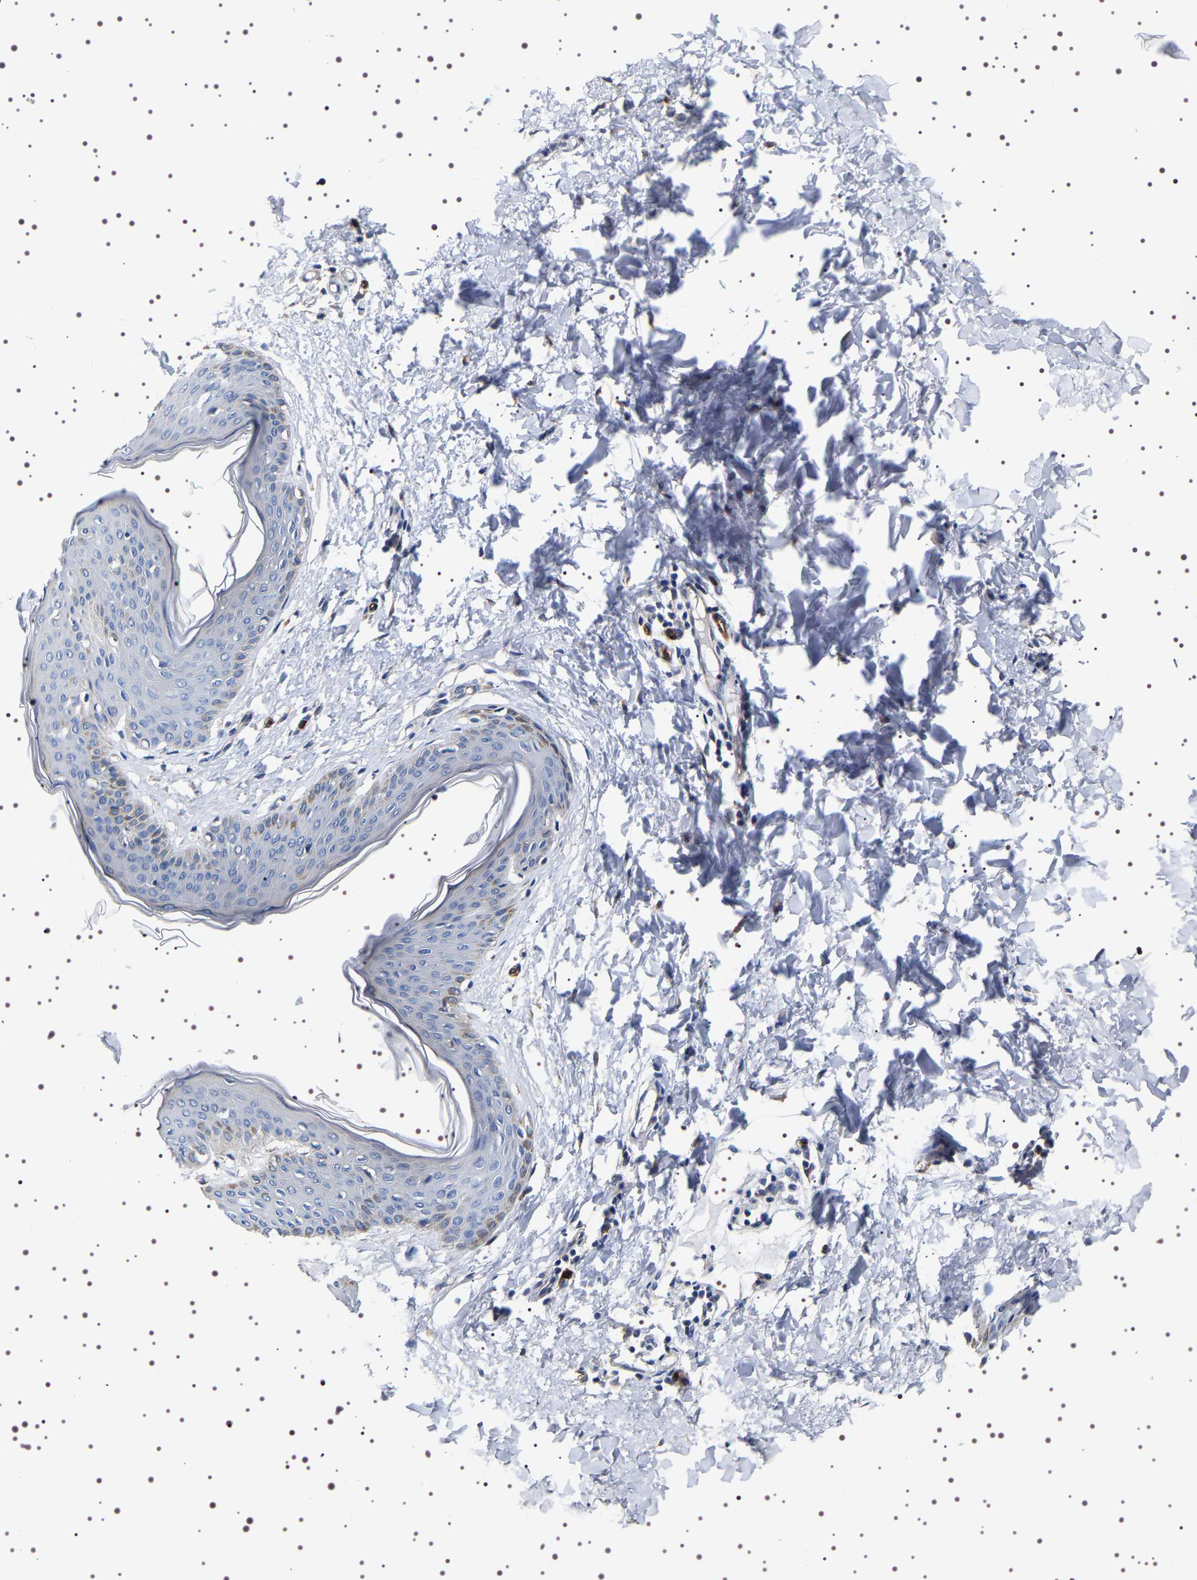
{"staining": {"intensity": "negative", "quantity": "none", "location": "none"}, "tissue": "skin", "cell_type": "Fibroblasts", "image_type": "normal", "snomed": [{"axis": "morphology", "description": "Normal tissue, NOS"}, {"axis": "topography", "description": "Skin"}], "caption": "Fibroblasts show no significant protein expression in benign skin.", "gene": "ALPL", "patient": {"sex": "female", "age": 17}}